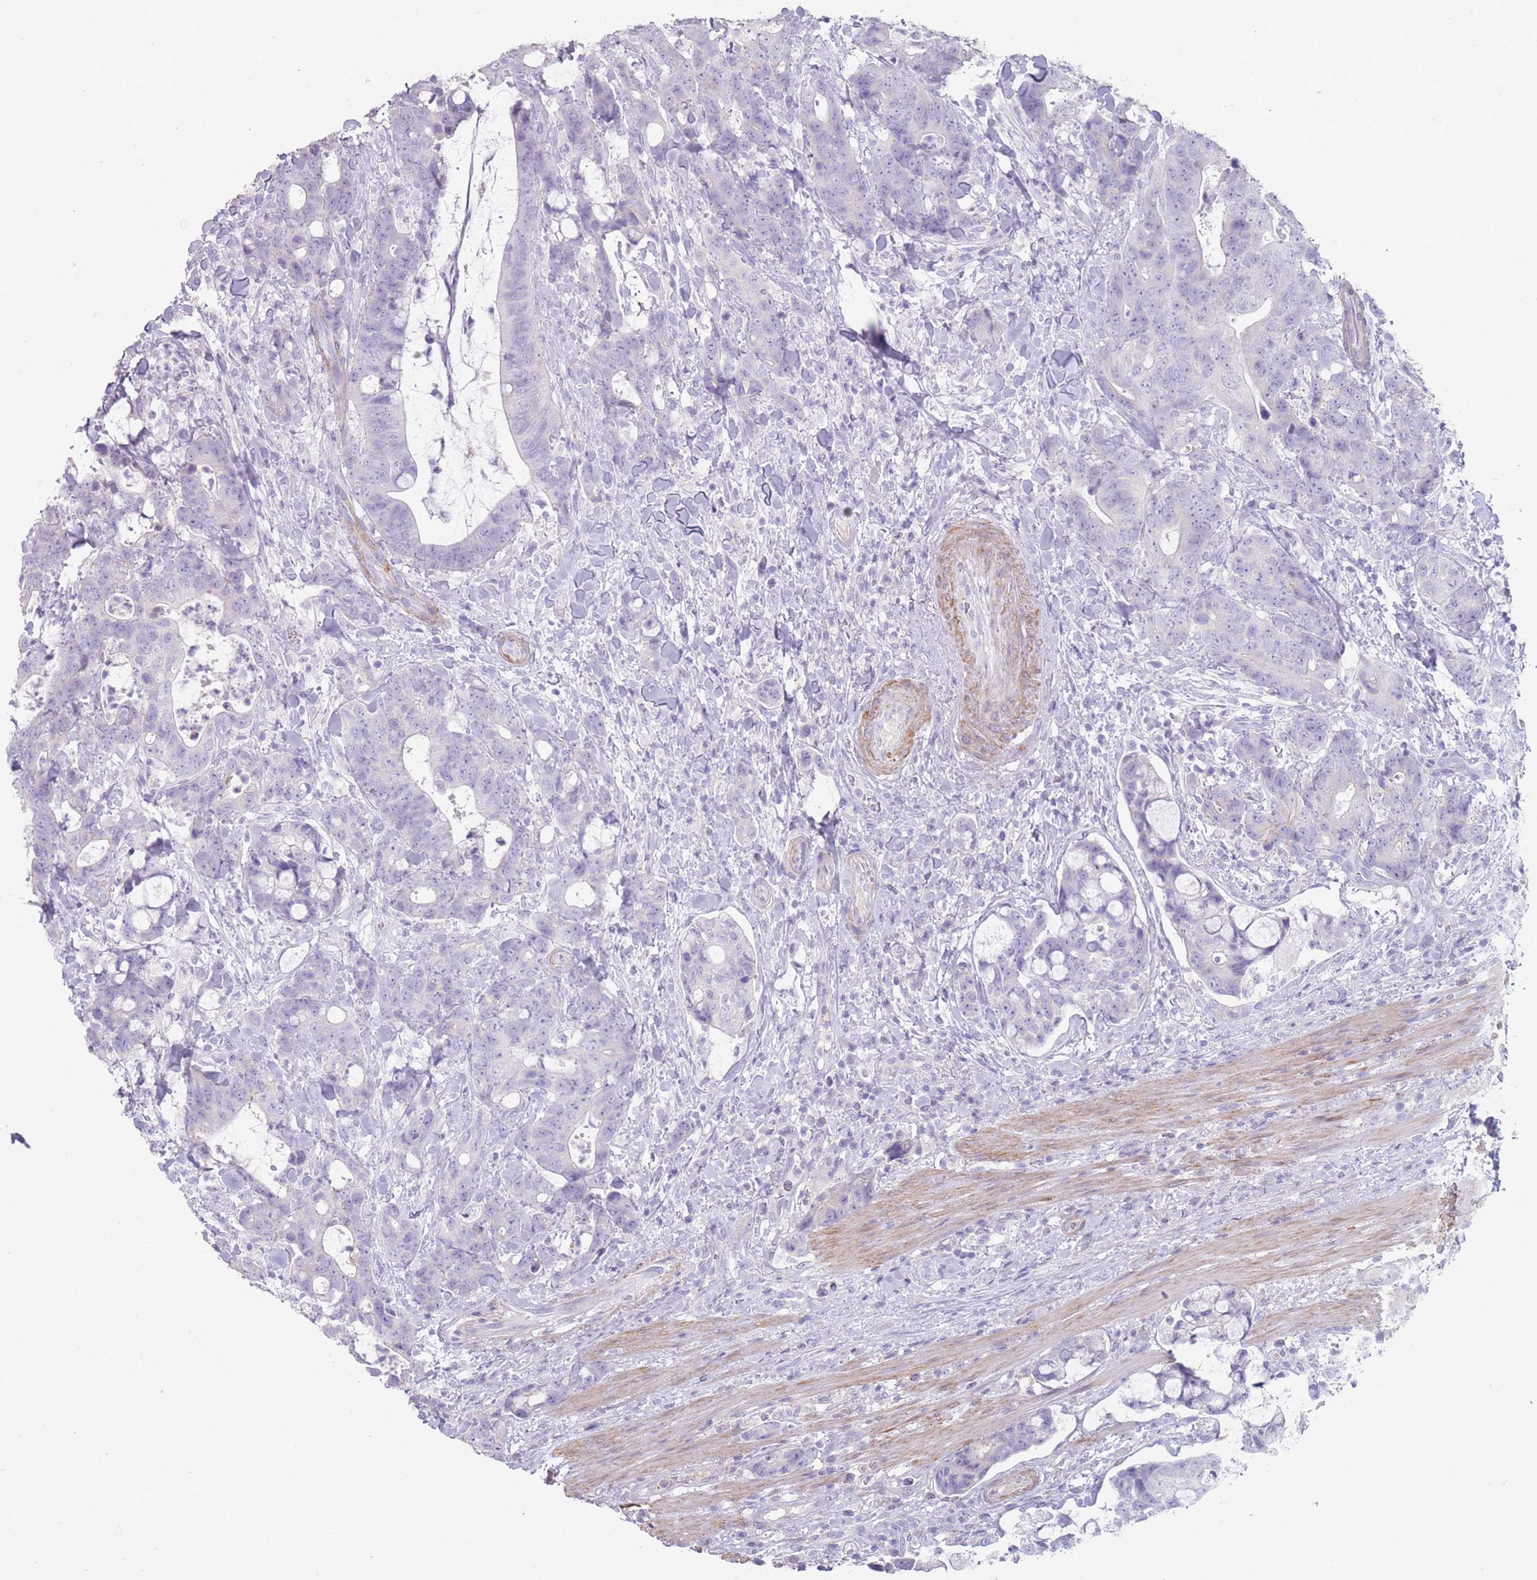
{"staining": {"intensity": "negative", "quantity": "none", "location": "none"}, "tissue": "colorectal cancer", "cell_type": "Tumor cells", "image_type": "cancer", "snomed": [{"axis": "morphology", "description": "Adenocarcinoma, NOS"}, {"axis": "topography", "description": "Colon"}], "caption": "IHC histopathology image of neoplastic tissue: adenocarcinoma (colorectal) stained with DAB (3,3'-diaminobenzidine) displays no significant protein positivity in tumor cells.", "gene": "RHBG", "patient": {"sex": "female", "age": 82}}